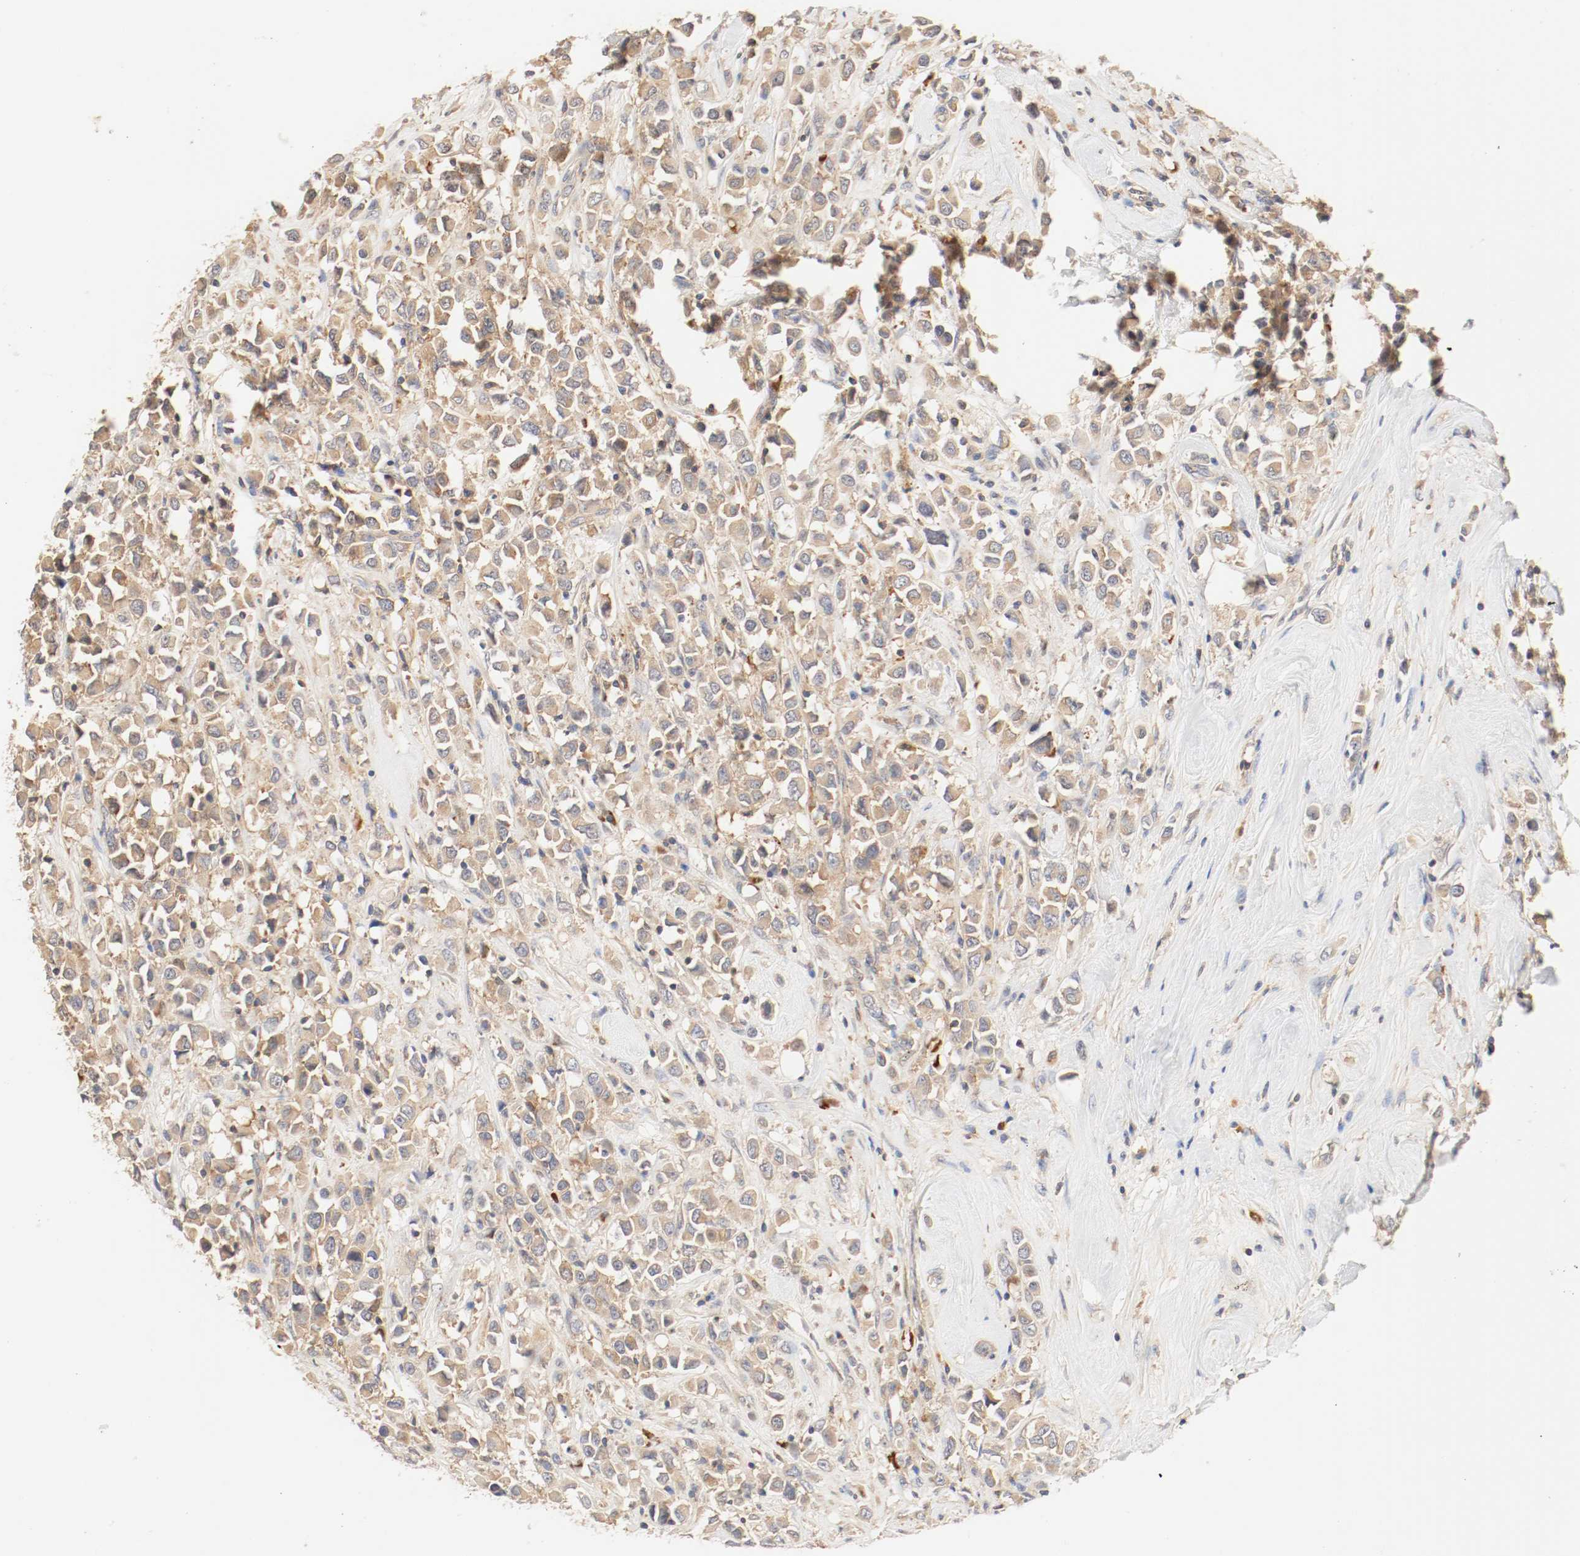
{"staining": {"intensity": "moderate", "quantity": ">75%", "location": "cytoplasmic/membranous"}, "tissue": "breast cancer", "cell_type": "Tumor cells", "image_type": "cancer", "snomed": [{"axis": "morphology", "description": "Duct carcinoma"}, {"axis": "topography", "description": "Breast"}], "caption": "A brown stain labels moderate cytoplasmic/membranous staining of a protein in human breast invasive ductal carcinoma tumor cells.", "gene": "GIT1", "patient": {"sex": "female", "age": 61}}